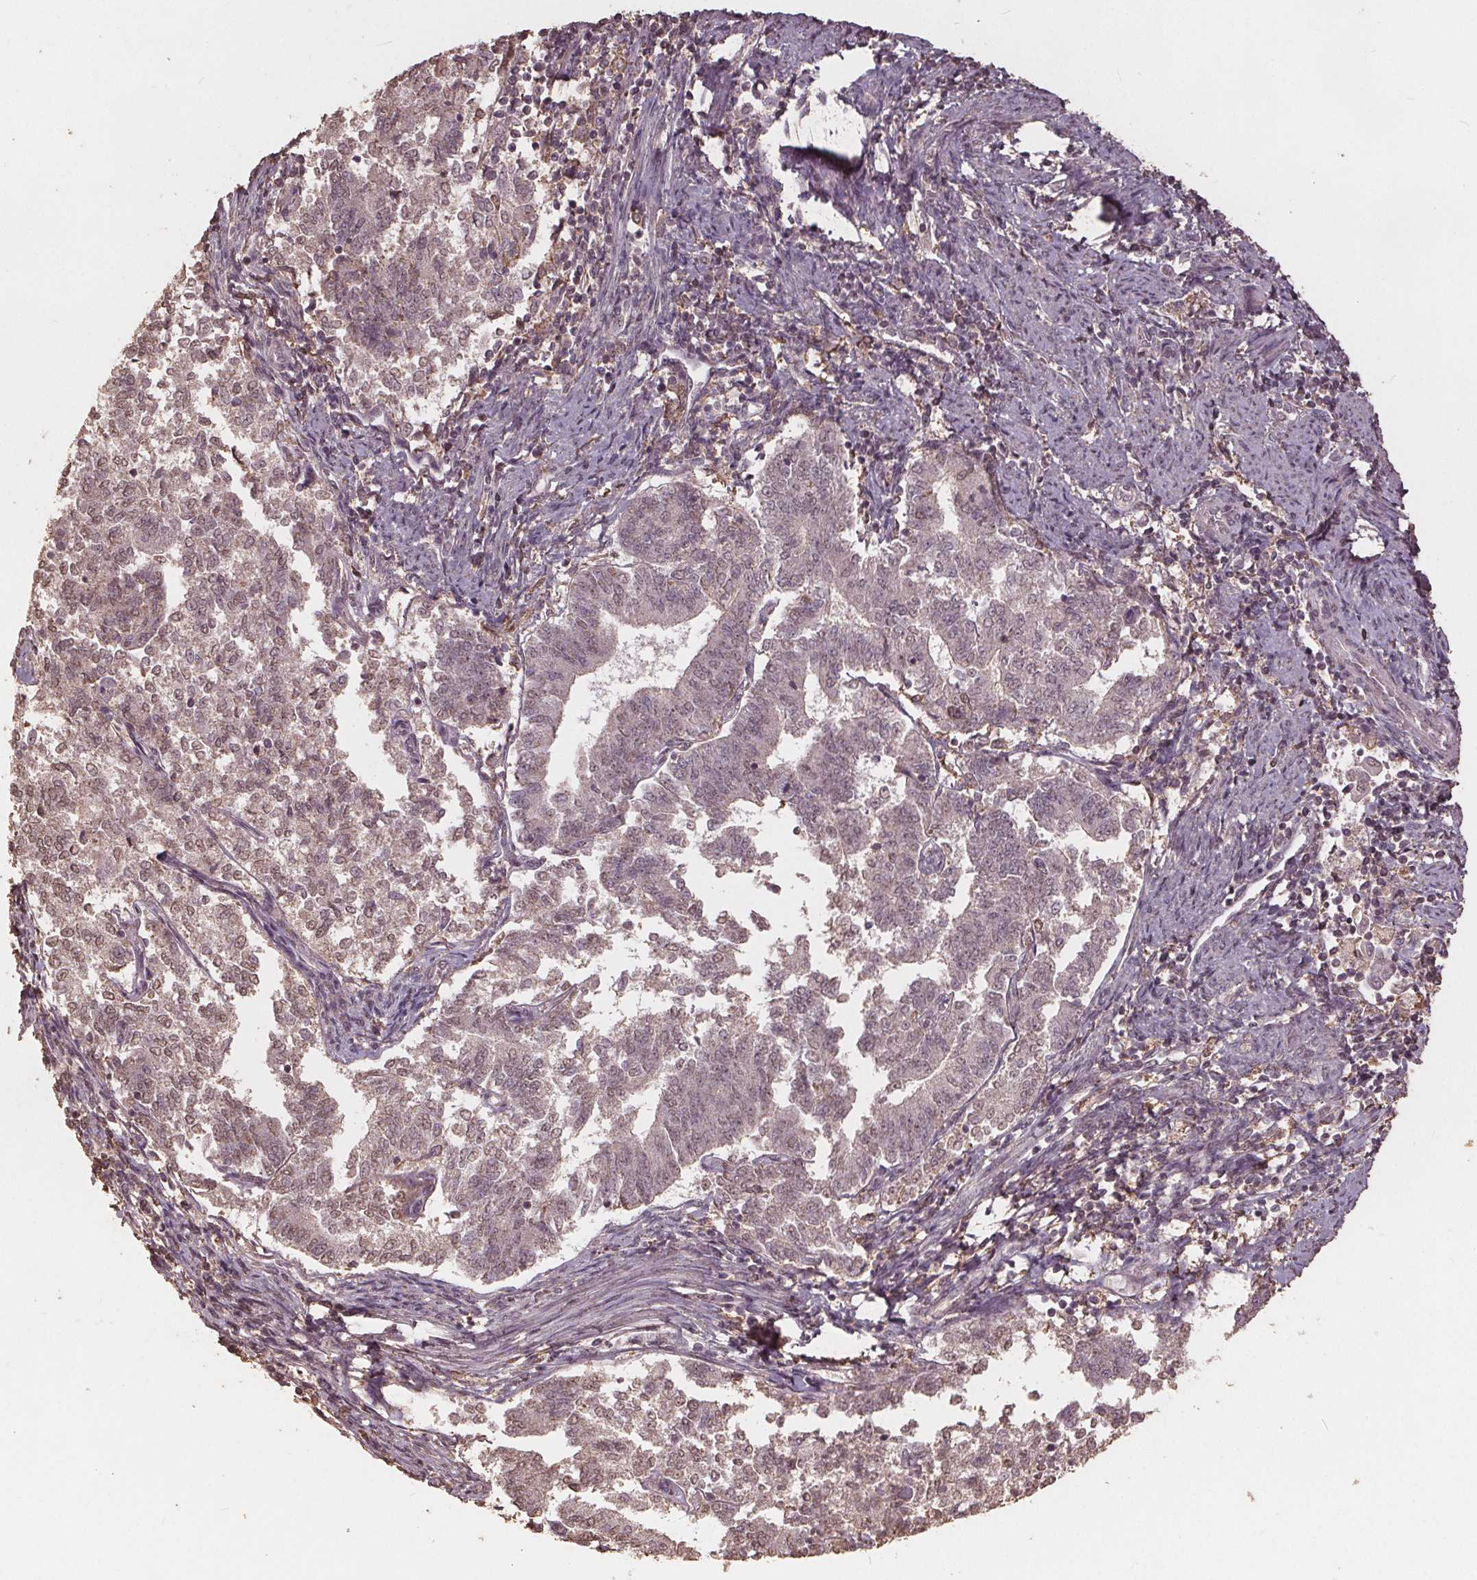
{"staining": {"intensity": "weak", "quantity": "25%-75%", "location": "nuclear"}, "tissue": "endometrial cancer", "cell_type": "Tumor cells", "image_type": "cancer", "snomed": [{"axis": "morphology", "description": "Adenocarcinoma, NOS"}, {"axis": "topography", "description": "Endometrium"}], "caption": "Endometrial cancer was stained to show a protein in brown. There is low levels of weak nuclear expression in about 25%-75% of tumor cells.", "gene": "DSG3", "patient": {"sex": "female", "age": 65}}